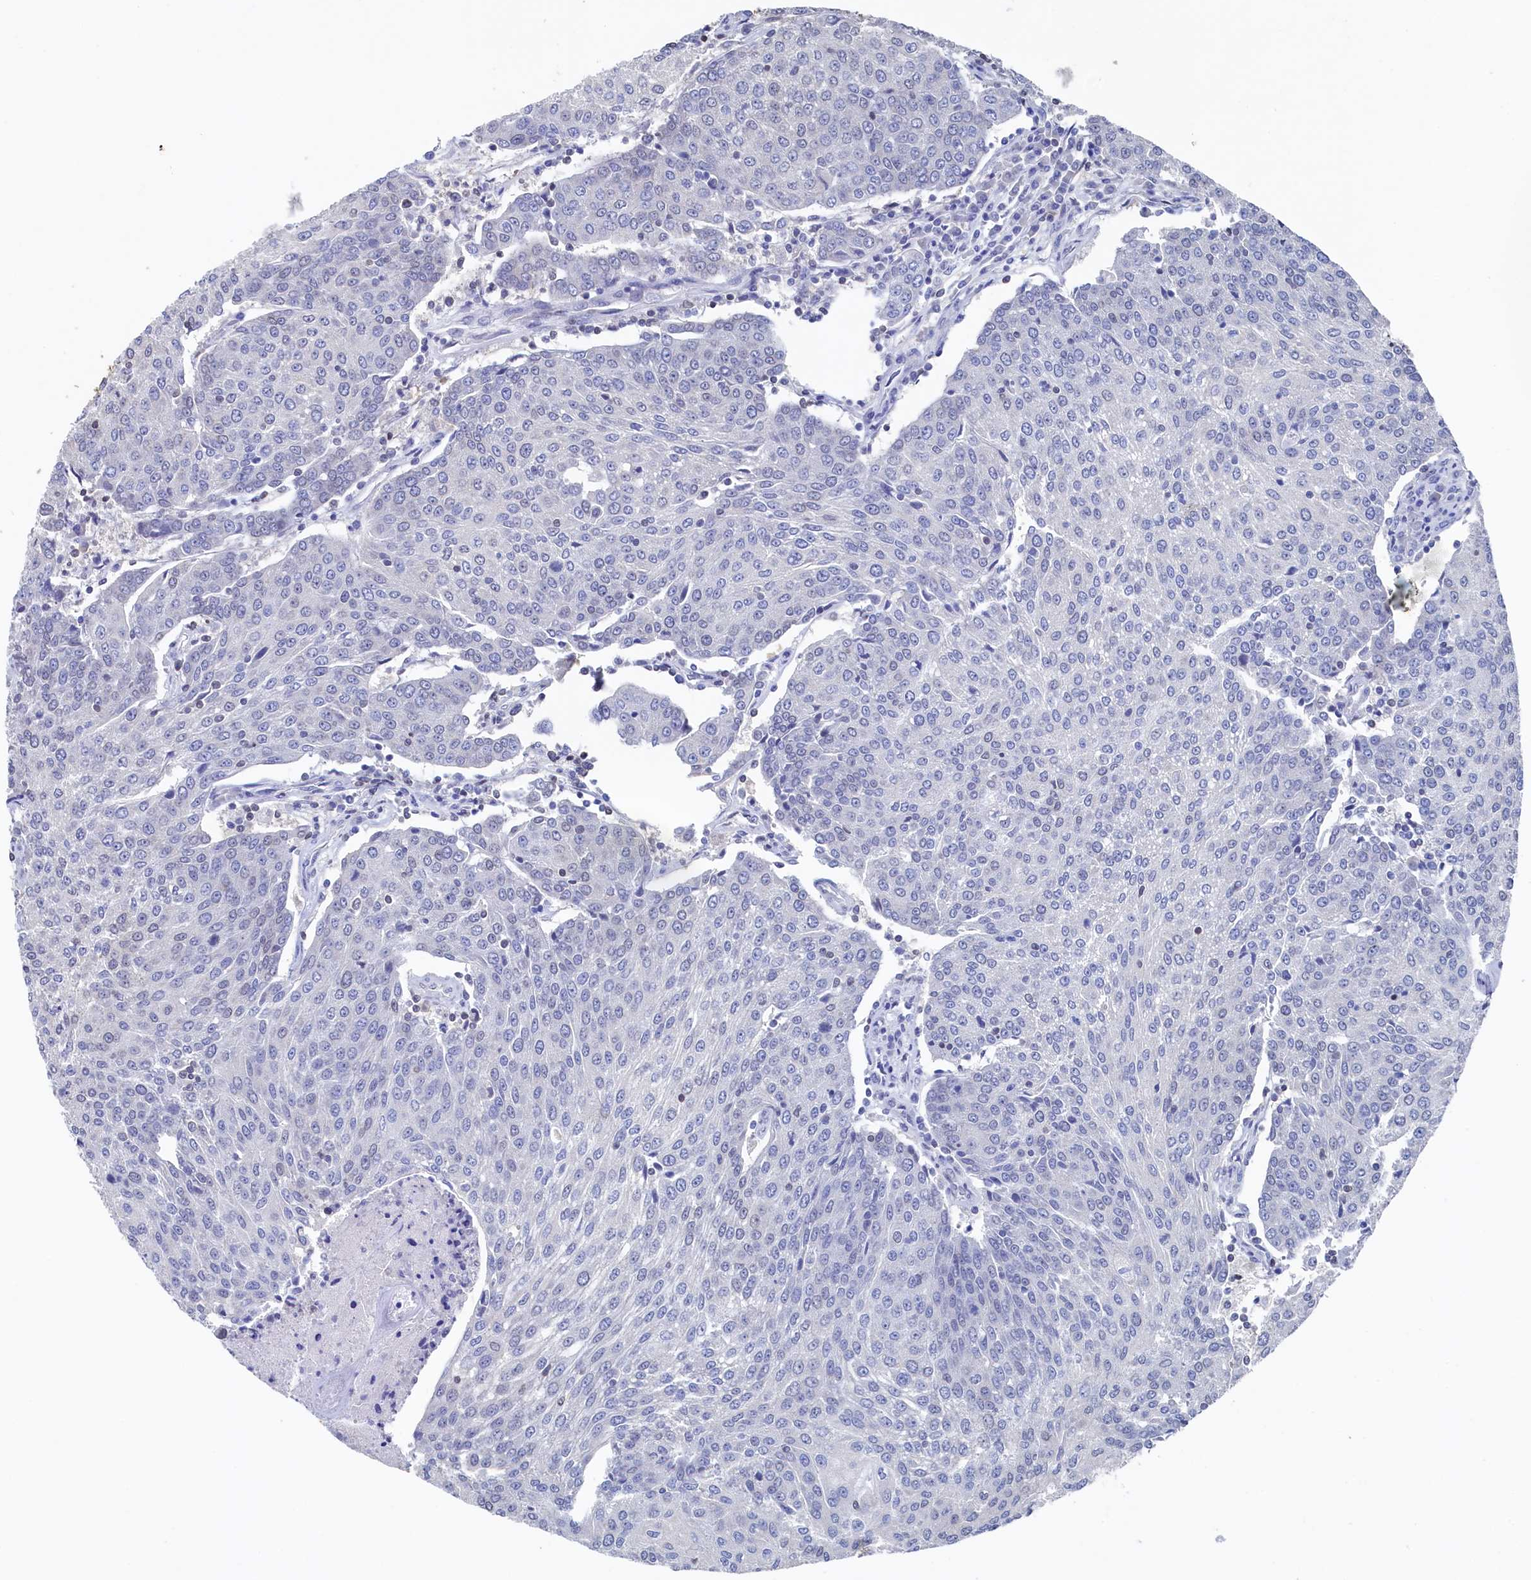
{"staining": {"intensity": "negative", "quantity": "none", "location": "none"}, "tissue": "urothelial cancer", "cell_type": "Tumor cells", "image_type": "cancer", "snomed": [{"axis": "morphology", "description": "Urothelial carcinoma, High grade"}, {"axis": "topography", "description": "Urinary bladder"}], "caption": "A photomicrograph of urothelial cancer stained for a protein reveals no brown staining in tumor cells.", "gene": "C11orf54", "patient": {"sex": "female", "age": 85}}